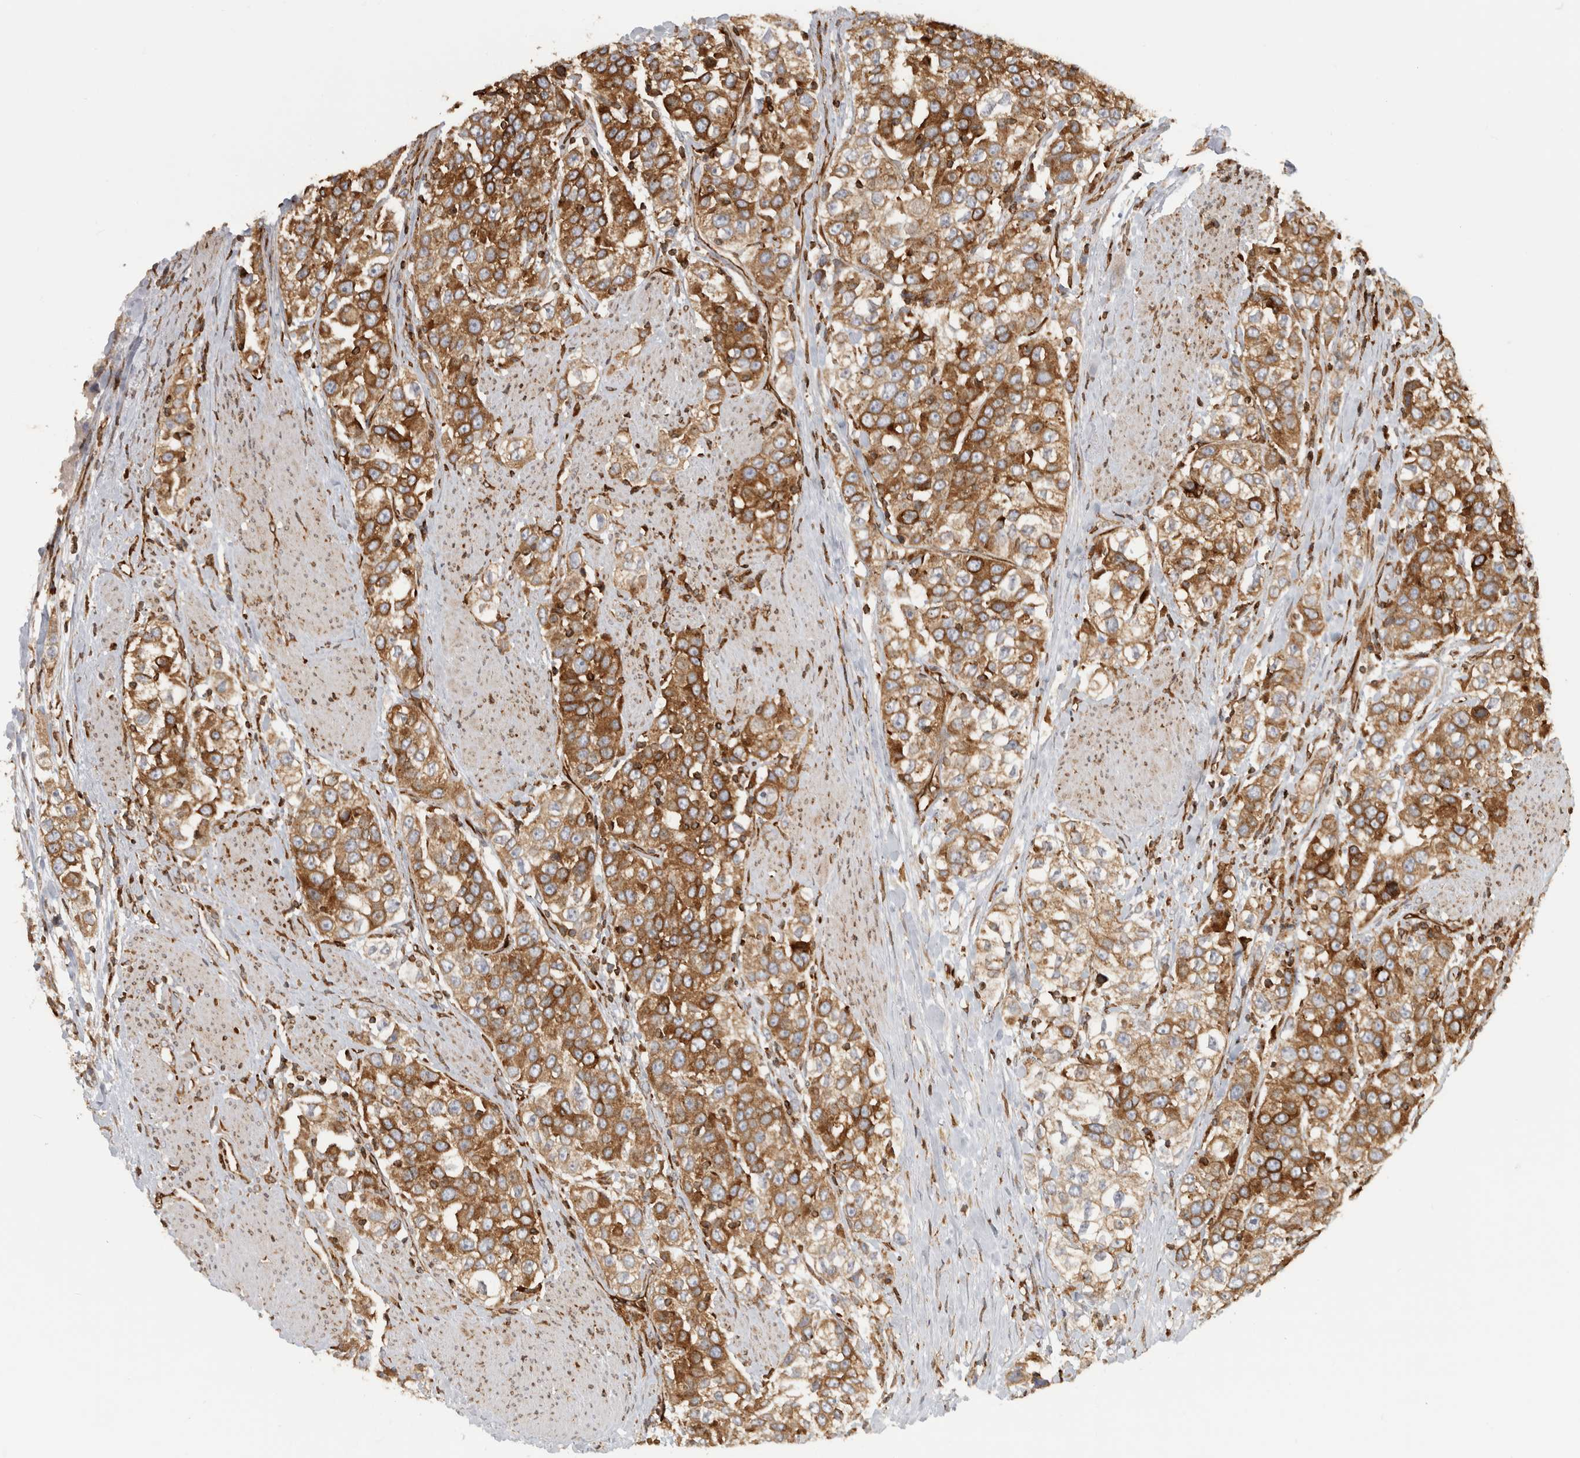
{"staining": {"intensity": "strong", "quantity": ">75%", "location": "cytoplasmic/membranous"}, "tissue": "urothelial cancer", "cell_type": "Tumor cells", "image_type": "cancer", "snomed": [{"axis": "morphology", "description": "Urothelial carcinoma, High grade"}, {"axis": "topography", "description": "Urinary bladder"}], "caption": "IHC micrograph of neoplastic tissue: human urothelial cancer stained using IHC shows high levels of strong protein expression localized specifically in the cytoplasmic/membranous of tumor cells, appearing as a cytoplasmic/membranous brown color.", "gene": "HLA-E", "patient": {"sex": "female", "age": 80}}